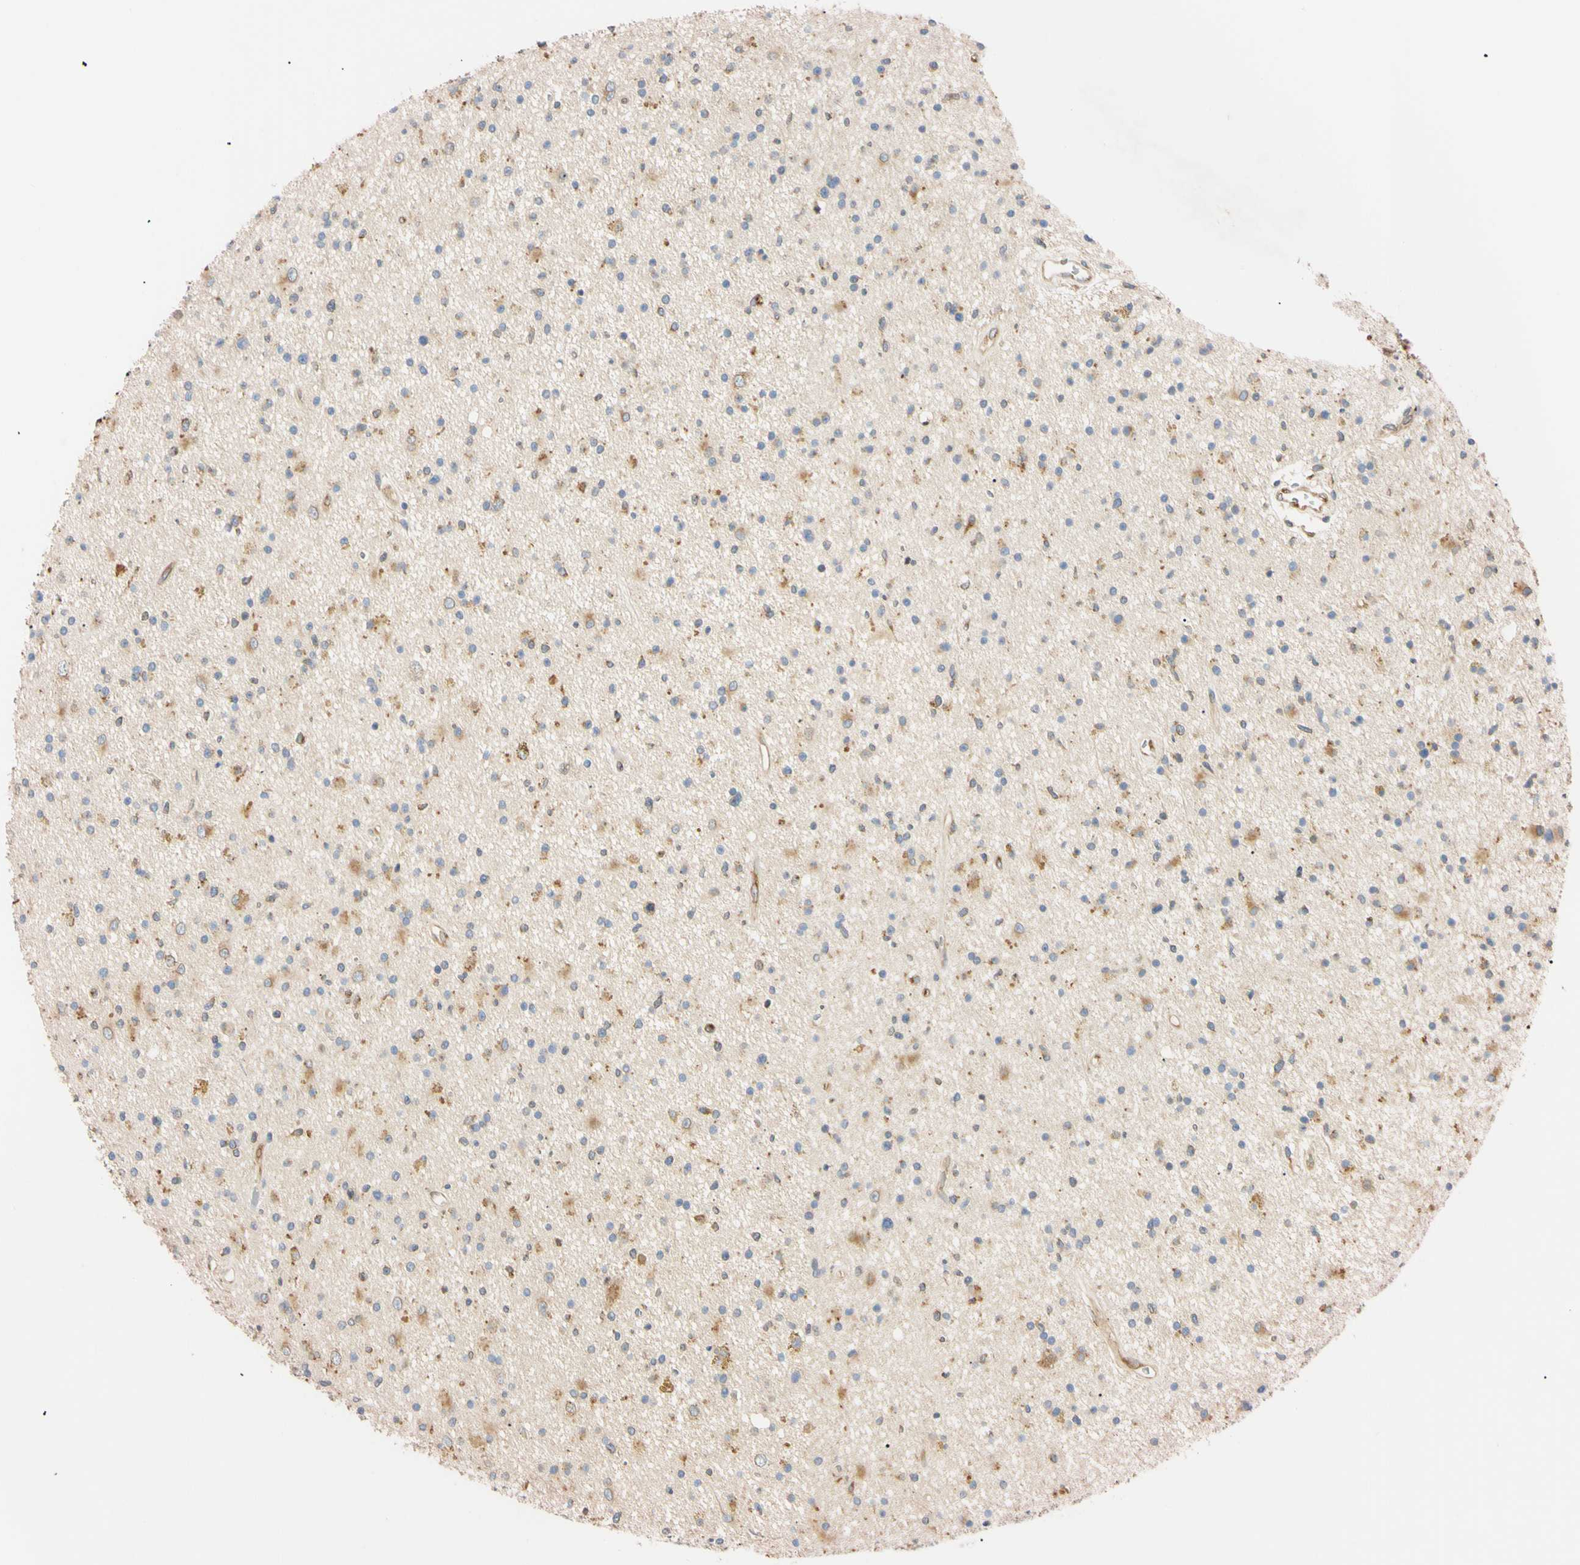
{"staining": {"intensity": "moderate", "quantity": "<25%", "location": "cytoplasmic/membranous"}, "tissue": "glioma", "cell_type": "Tumor cells", "image_type": "cancer", "snomed": [{"axis": "morphology", "description": "Glioma, malignant, High grade"}, {"axis": "topography", "description": "Brain"}], "caption": "Protein expression analysis of human high-grade glioma (malignant) reveals moderate cytoplasmic/membranous expression in about <25% of tumor cells.", "gene": "IER3IP1", "patient": {"sex": "male", "age": 33}}